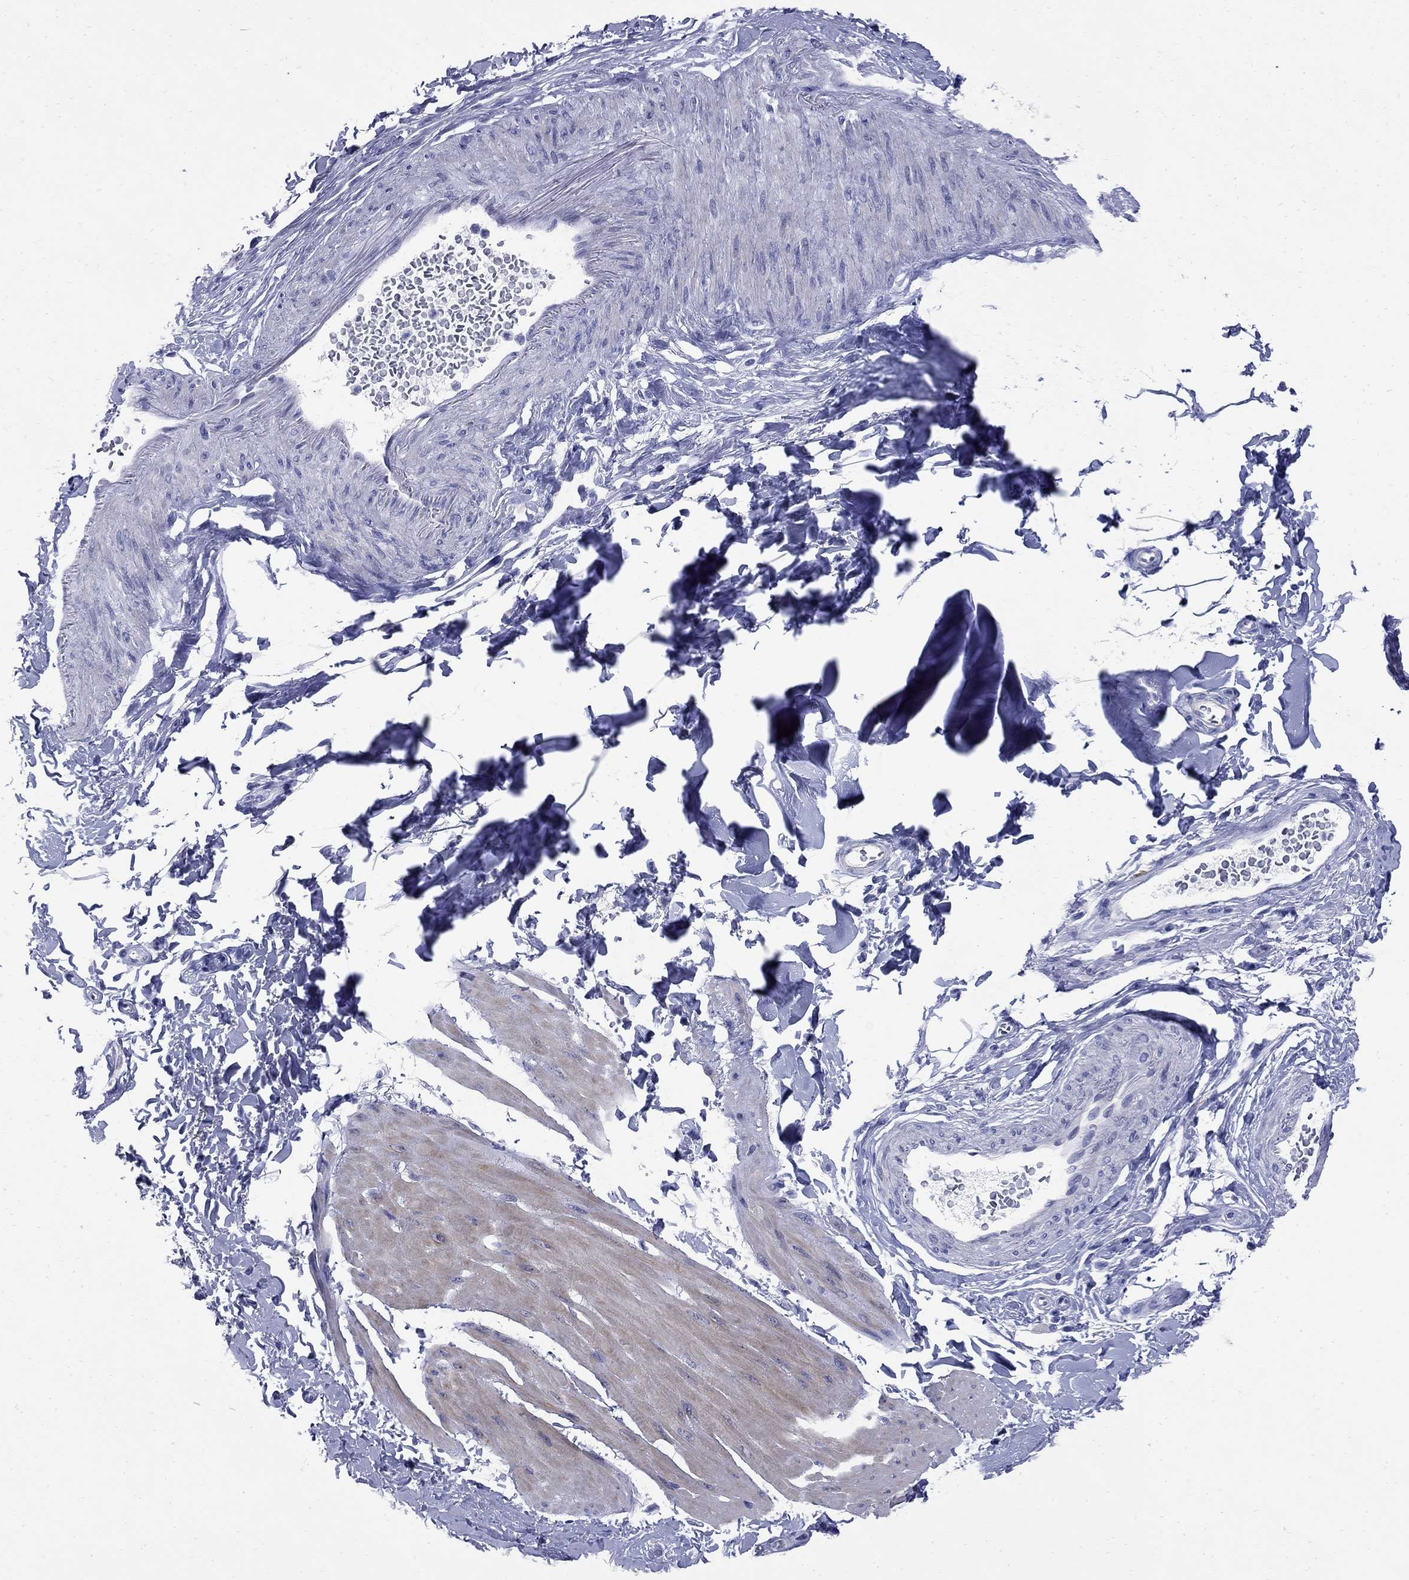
{"staining": {"intensity": "weak", "quantity": "<25%", "location": "cytoplasmic/membranous"}, "tissue": "smooth muscle", "cell_type": "Smooth muscle cells", "image_type": "normal", "snomed": [{"axis": "morphology", "description": "Normal tissue, NOS"}, {"axis": "topography", "description": "Adipose tissue"}, {"axis": "topography", "description": "Smooth muscle"}, {"axis": "topography", "description": "Peripheral nerve tissue"}], "caption": "IHC of unremarkable smooth muscle displays no staining in smooth muscle cells.", "gene": "TACC3", "patient": {"sex": "male", "age": 83}}